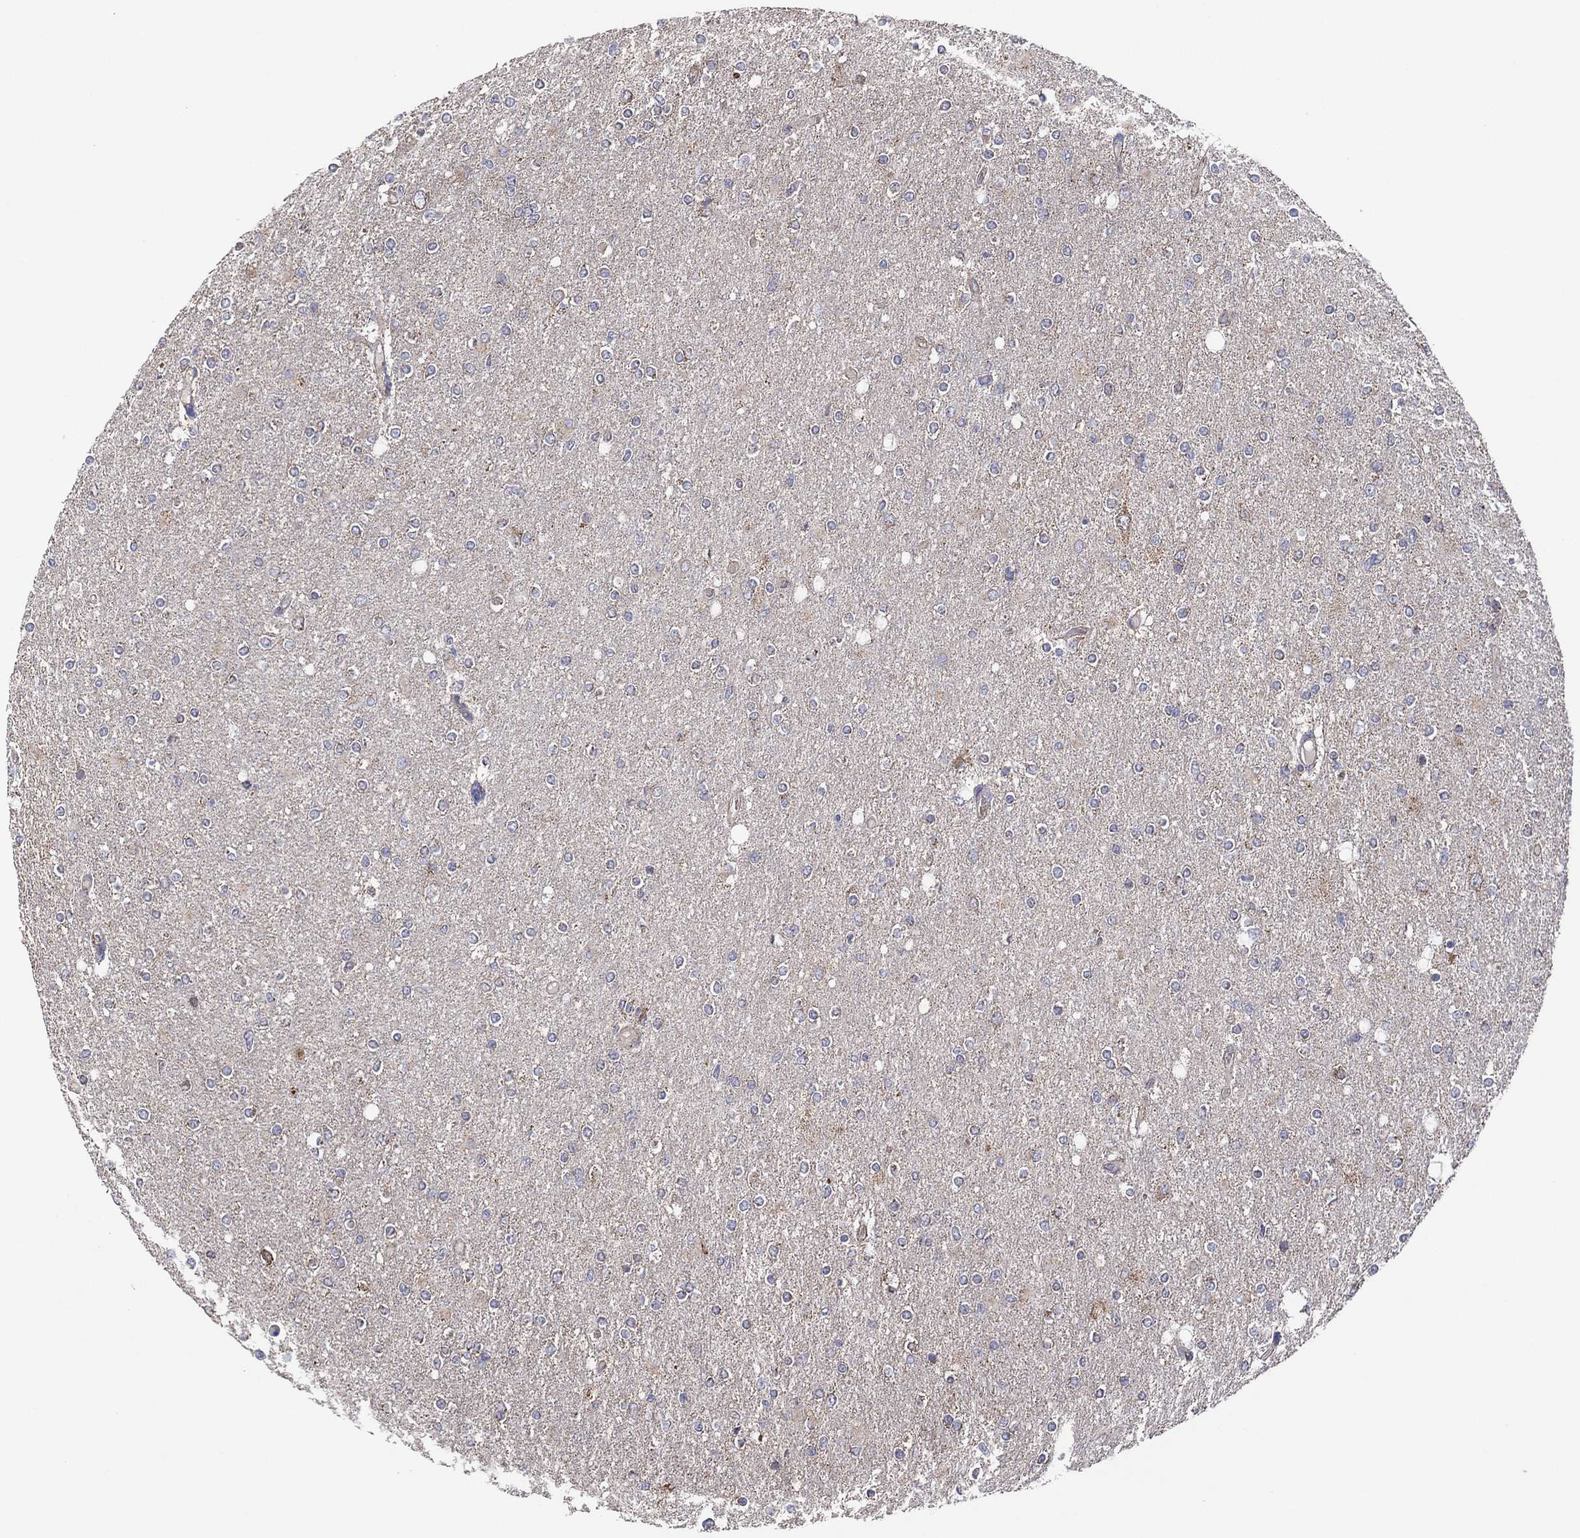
{"staining": {"intensity": "negative", "quantity": "none", "location": "none"}, "tissue": "glioma", "cell_type": "Tumor cells", "image_type": "cancer", "snomed": [{"axis": "morphology", "description": "Glioma, malignant, High grade"}, {"axis": "topography", "description": "Cerebral cortex"}], "caption": "Tumor cells show no significant staining in glioma.", "gene": "PIDD1", "patient": {"sex": "male", "age": 70}}